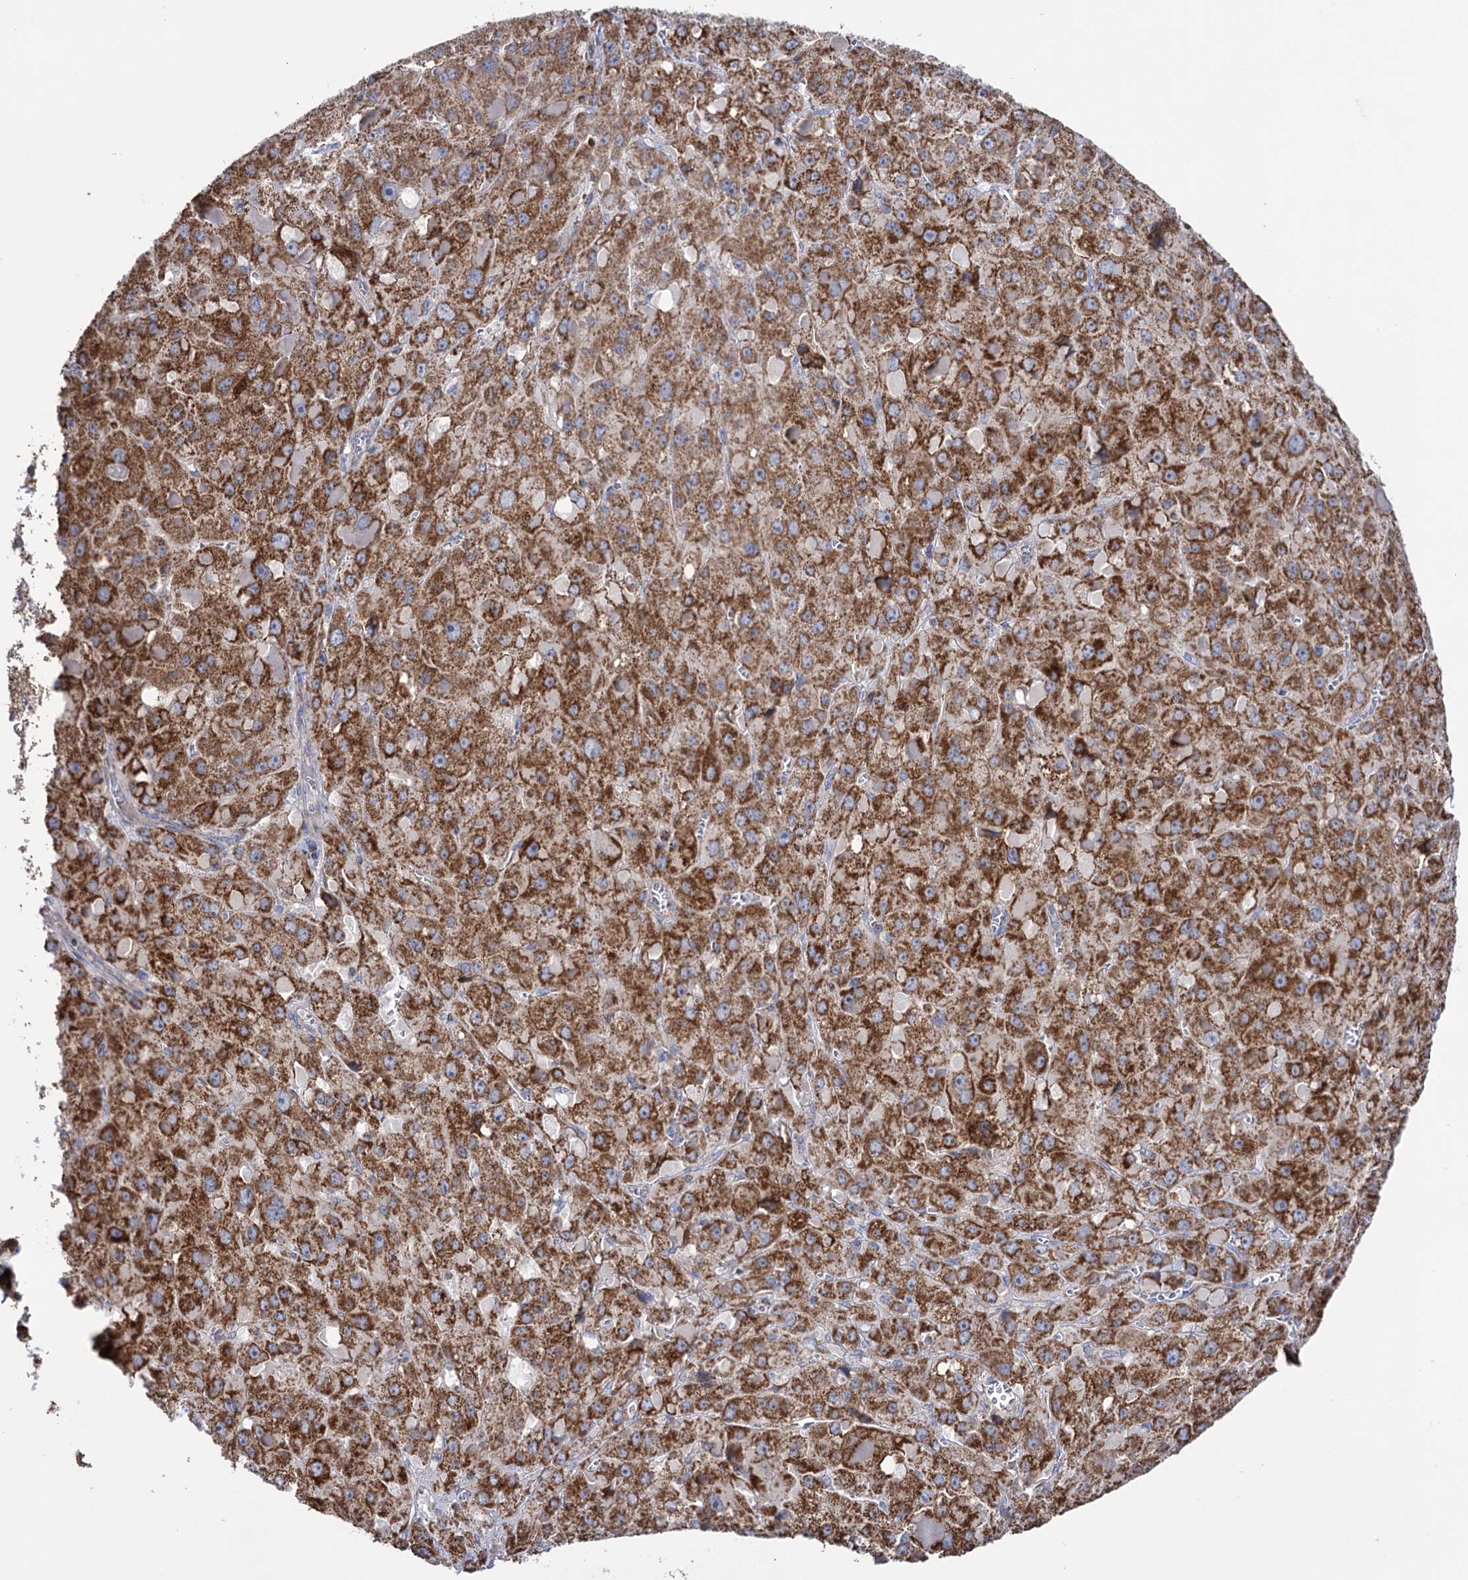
{"staining": {"intensity": "strong", "quantity": ">75%", "location": "cytoplasmic/membranous"}, "tissue": "liver cancer", "cell_type": "Tumor cells", "image_type": "cancer", "snomed": [{"axis": "morphology", "description": "Carcinoma, Hepatocellular, NOS"}, {"axis": "topography", "description": "Liver"}], "caption": "DAB (3,3'-diaminobenzidine) immunohistochemical staining of hepatocellular carcinoma (liver) displays strong cytoplasmic/membranous protein expression in approximately >75% of tumor cells.", "gene": "ABHD10", "patient": {"sex": "female", "age": 73}}